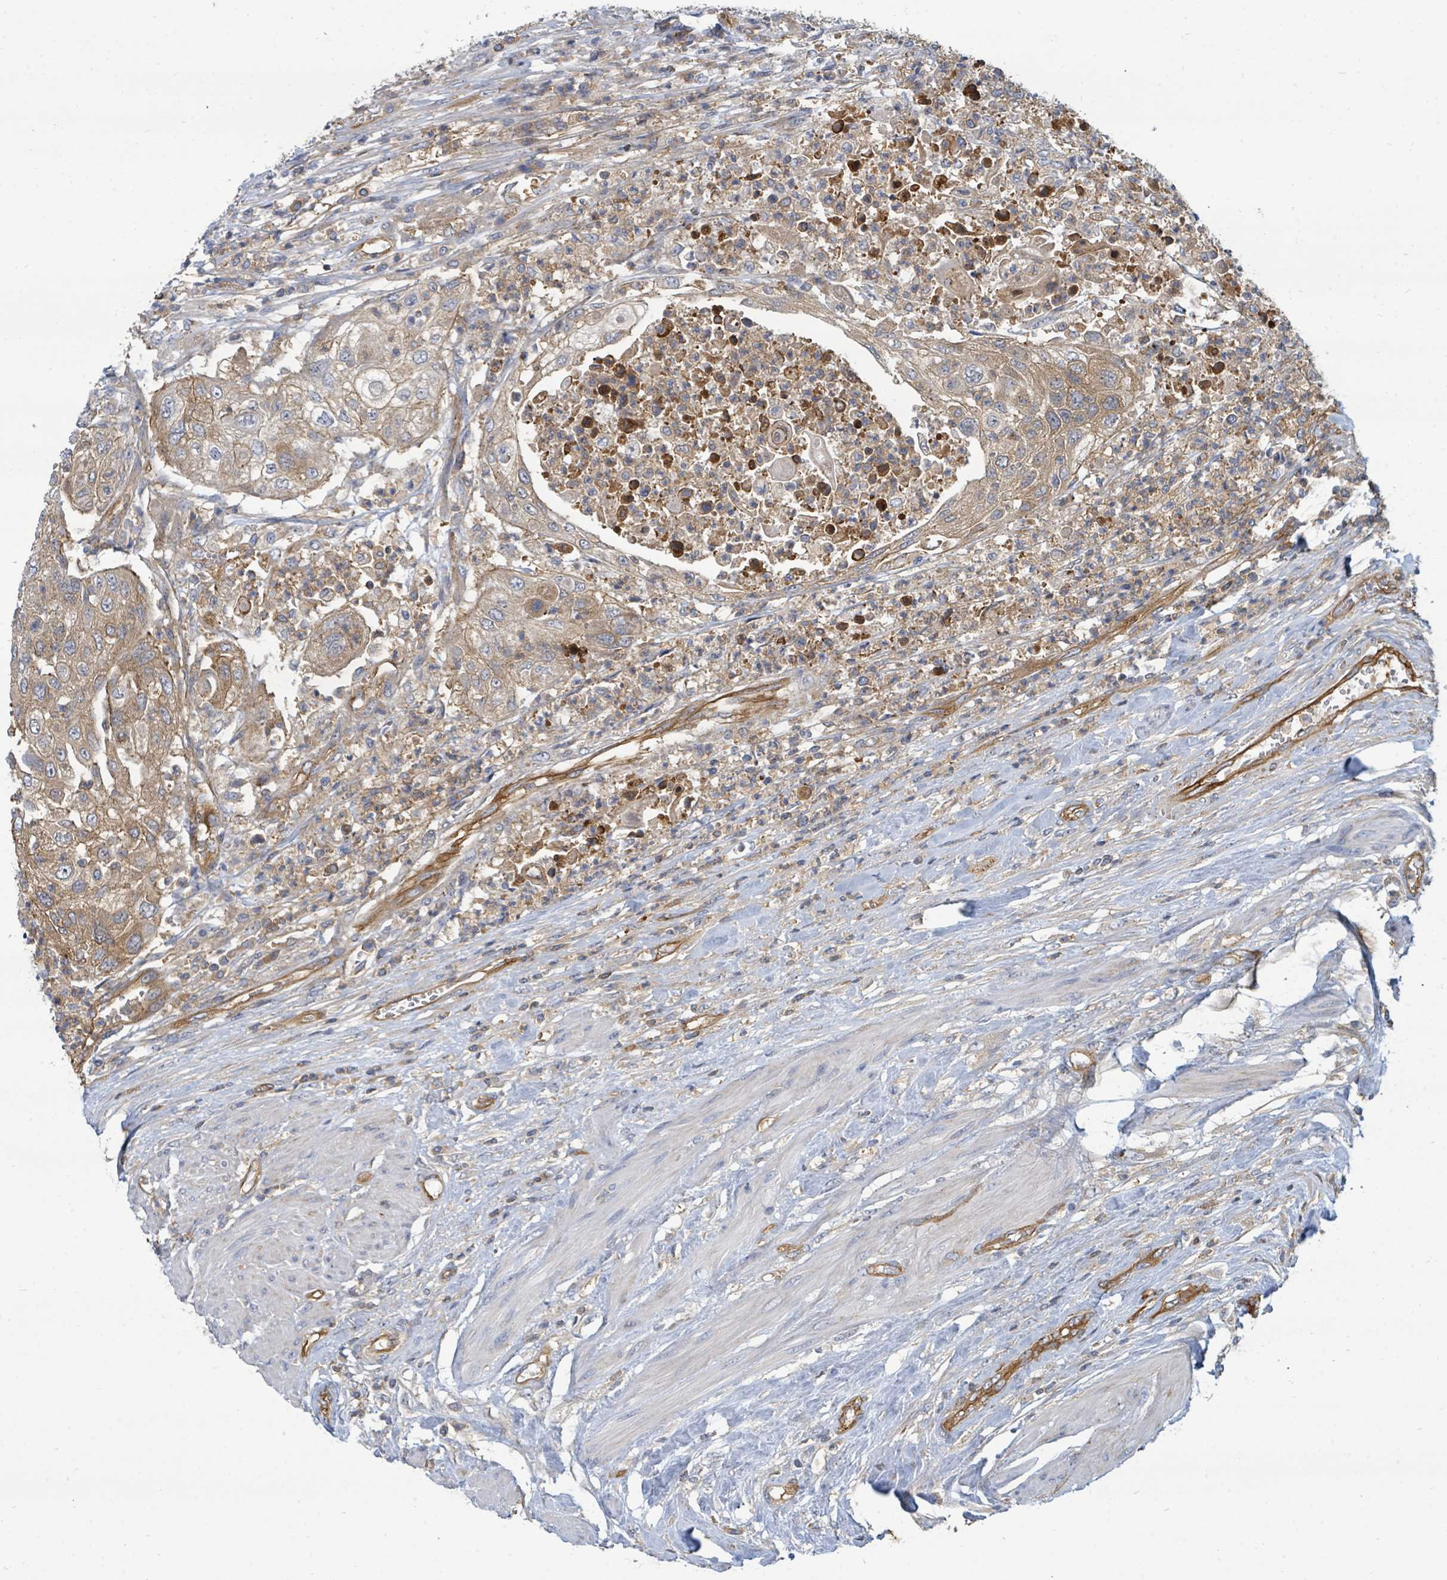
{"staining": {"intensity": "moderate", "quantity": ">75%", "location": "cytoplasmic/membranous"}, "tissue": "urothelial cancer", "cell_type": "Tumor cells", "image_type": "cancer", "snomed": [{"axis": "morphology", "description": "Urothelial carcinoma, High grade"}, {"axis": "topography", "description": "Urinary bladder"}], "caption": "Immunohistochemistry (IHC) of urothelial carcinoma (high-grade) demonstrates medium levels of moderate cytoplasmic/membranous expression in about >75% of tumor cells. (IHC, brightfield microscopy, high magnification).", "gene": "BOLA2B", "patient": {"sex": "female", "age": 79}}